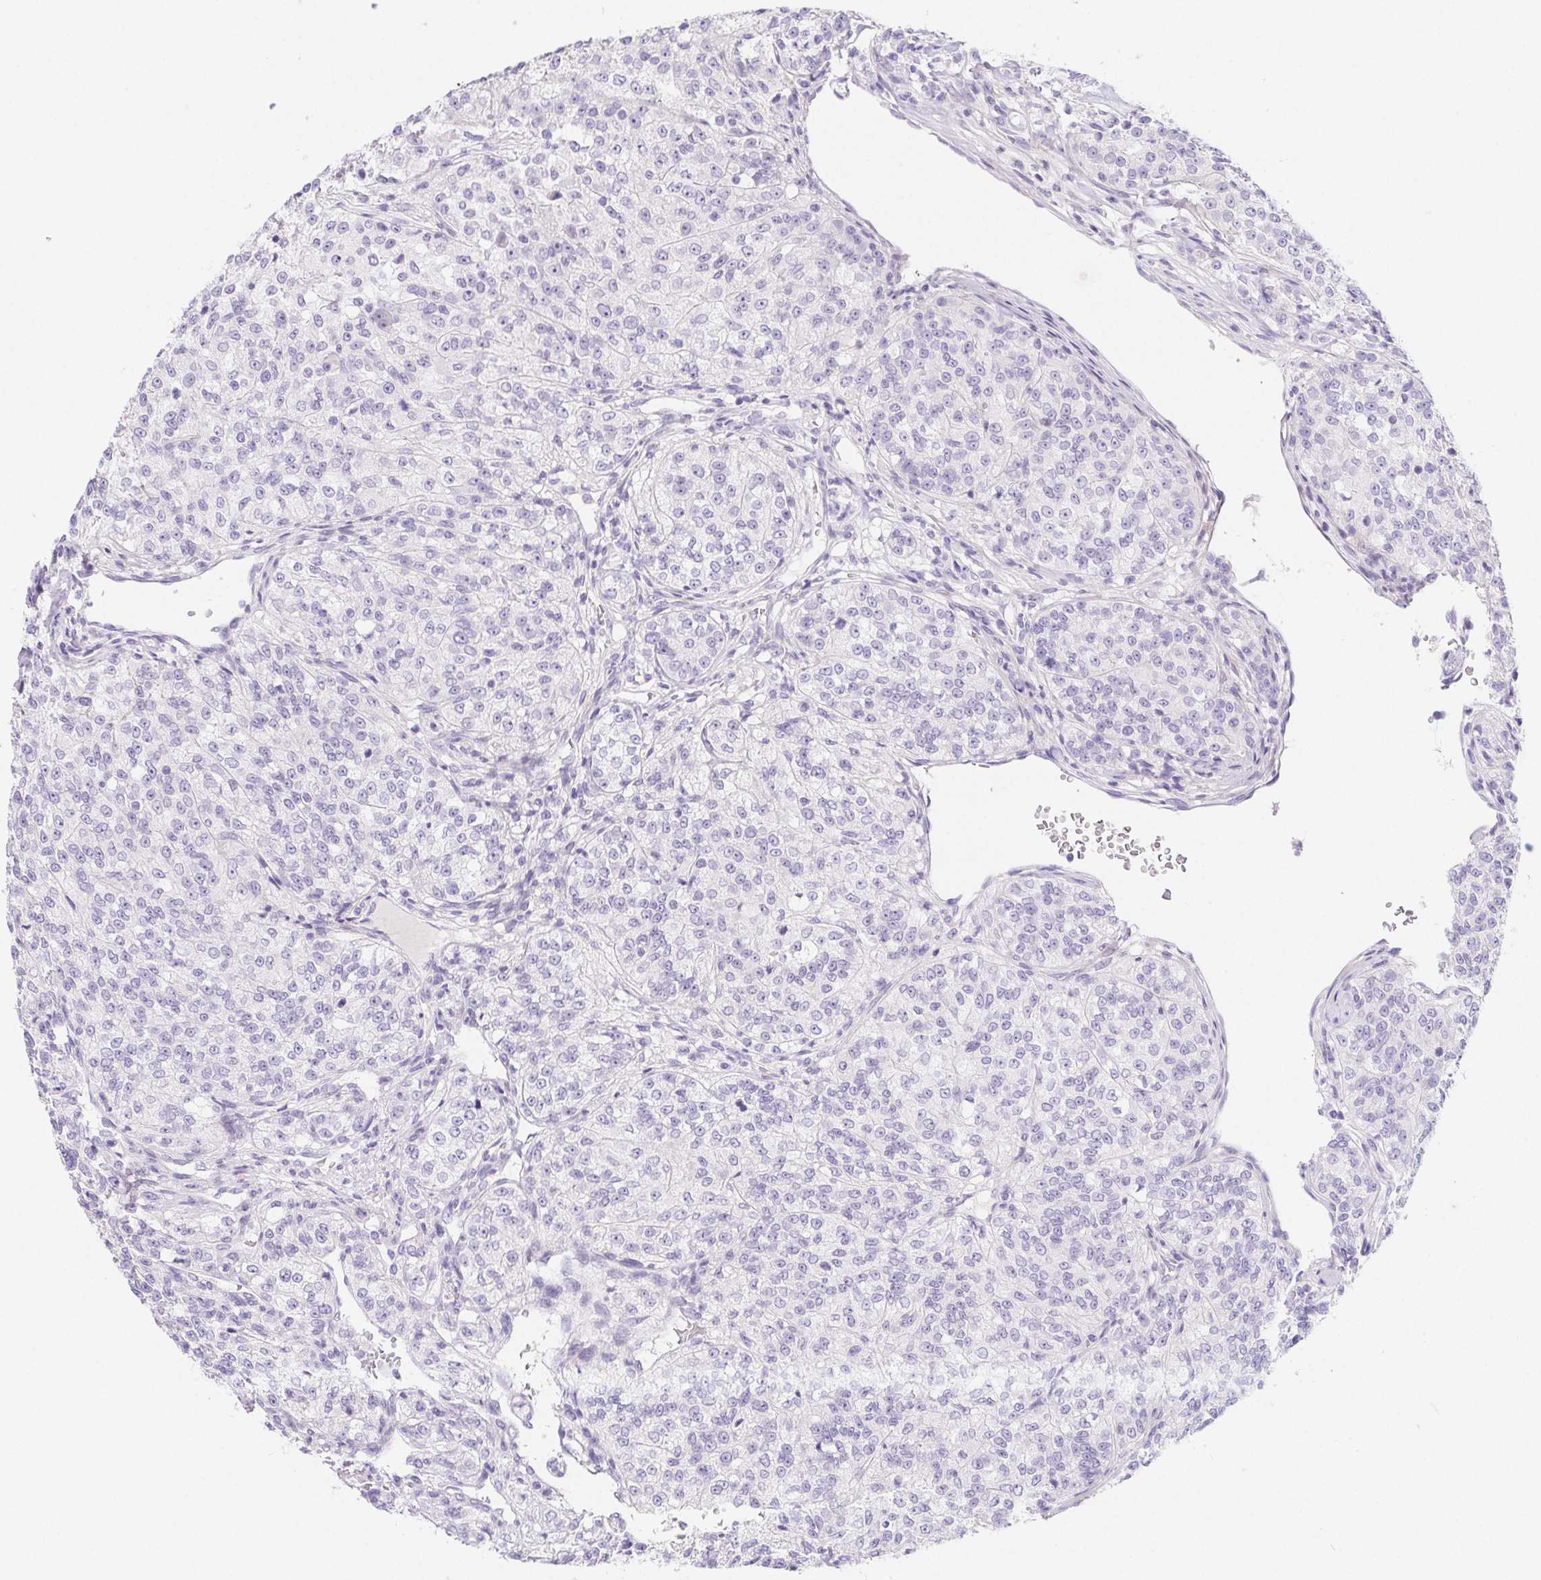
{"staining": {"intensity": "negative", "quantity": "none", "location": "none"}, "tissue": "renal cancer", "cell_type": "Tumor cells", "image_type": "cancer", "snomed": [{"axis": "morphology", "description": "Adenocarcinoma, NOS"}, {"axis": "topography", "description": "Kidney"}], "caption": "This is an immunohistochemistry (IHC) micrograph of adenocarcinoma (renal). There is no positivity in tumor cells.", "gene": "CYP21A2", "patient": {"sex": "female", "age": 63}}